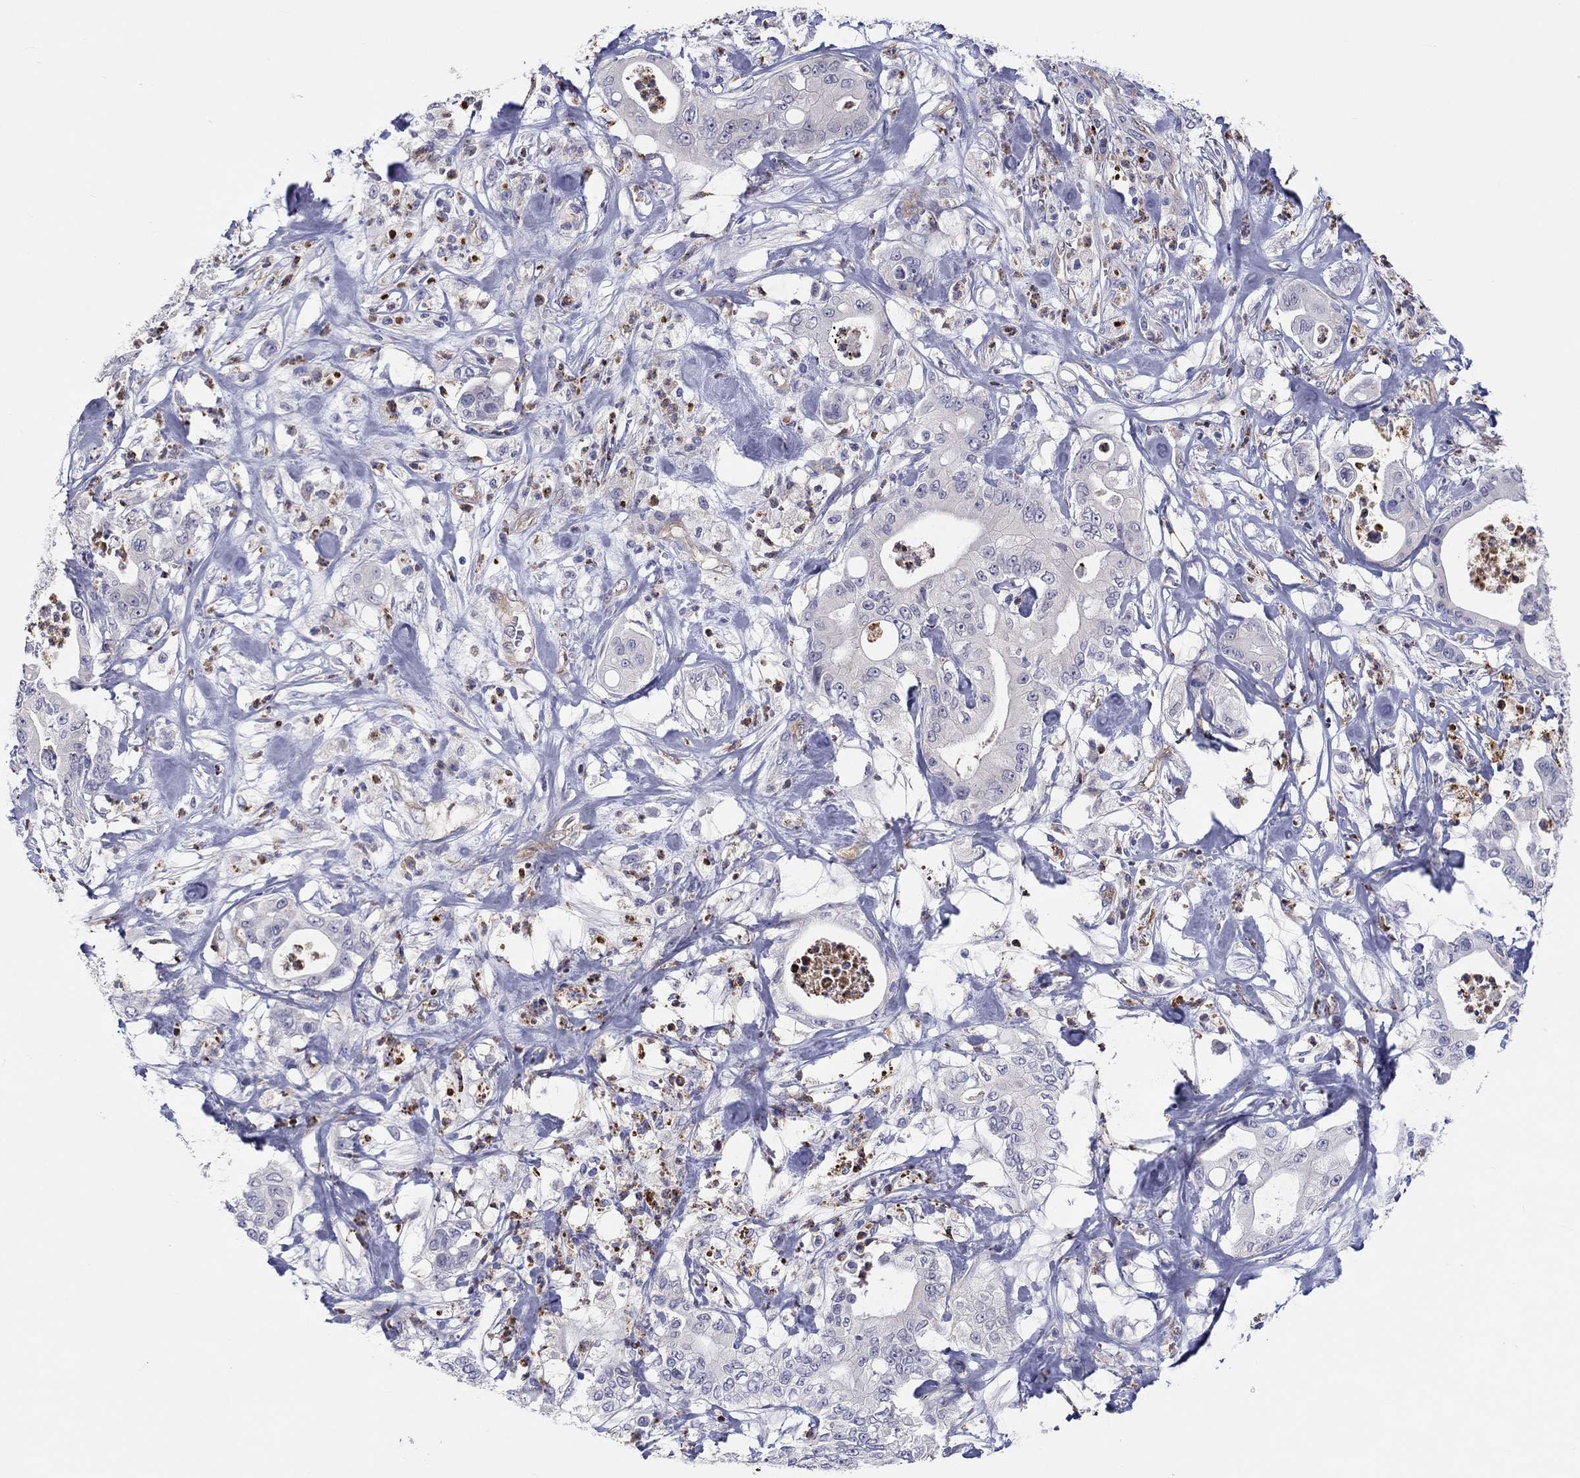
{"staining": {"intensity": "negative", "quantity": "none", "location": "none"}, "tissue": "pancreatic cancer", "cell_type": "Tumor cells", "image_type": "cancer", "snomed": [{"axis": "morphology", "description": "Adenocarcinoma, NOS"}, {"axis": "topography", "description": "Pancreas"}], "caption": "Human pancreatic cancer stained for a protein using IHC displays no positivity in tumor cells.", "gene": "ABCG4", "patient": {"sex": "male", "age": 71}}